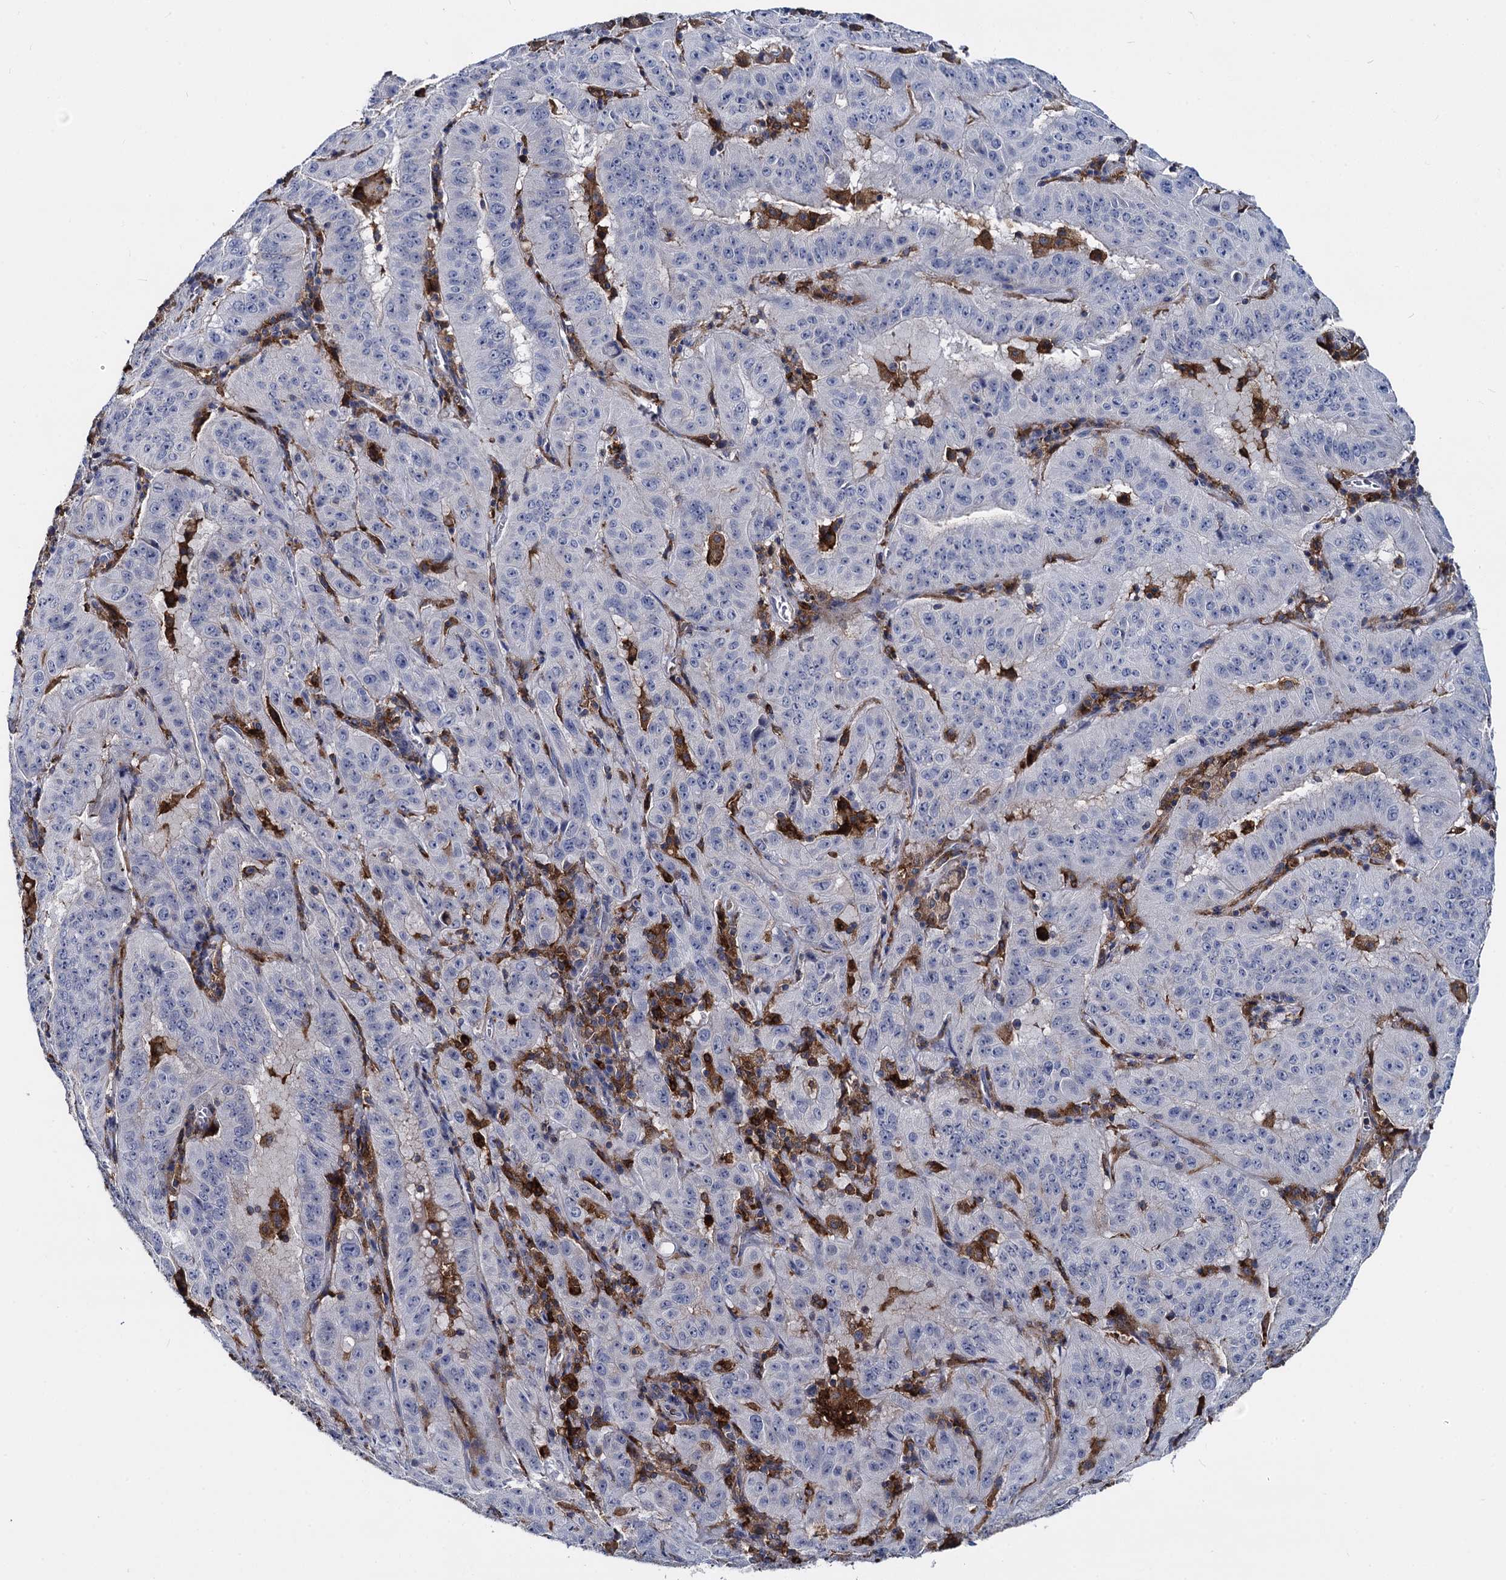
{"staining": {"intensity": "negative", "quantity": "none", "location": "none"}, "tissue": "pancreatic cancer", "cell_type": "Tumor cells", "image_type": "cancer", "snomed": [{"axis": "morphology", "description": "Adenocarcinoma, NOS"}, {"axis": "topography", "description": "Pancreas"}], "caption": "The image displays no significant positivity in tumor cells of adenocarcinoma (pancreatic).", "gene": "RHOG", "patient": {"sex": "male", "age": 63}}